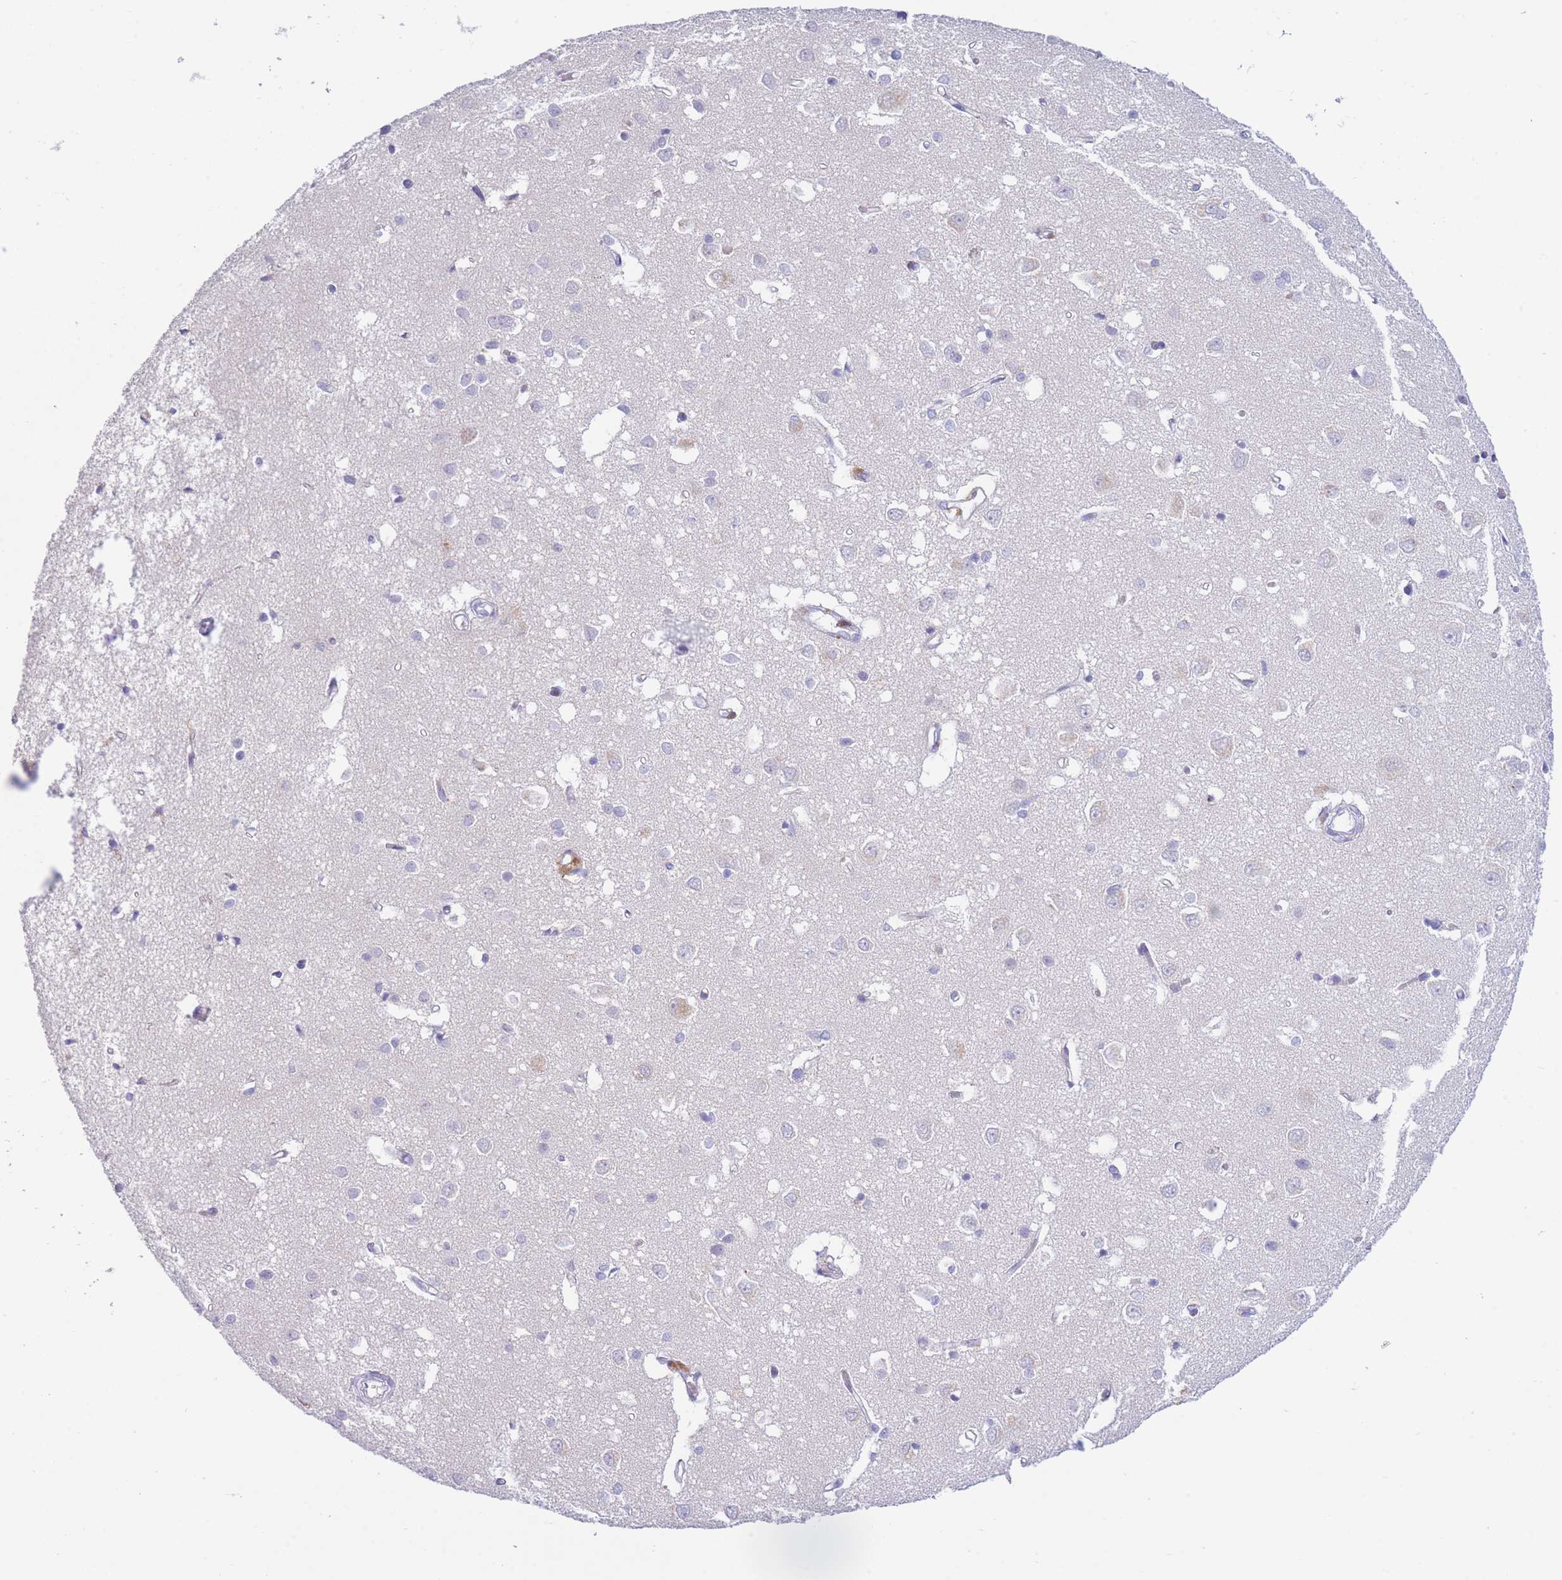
{"staining": {"intensity": "negative", "quantity": "none", "location": "none"}, "tissue": "cerebral cortex", "cell_type": "Endothelial cells", "image_type": "normal", "snomed": [{"axis": "morphology", "description": "Normal tissue, NOS"}, {"axis": "topography", "description": "Cerebral cortex"}], "caption": "Immunohistochemistry (IHC) image of normal cerebral cortex stained for a protein (brown), which displays no staining in endothelial cells. (DAB IHC visualized using brightfield microscopy, high magnification).", "gene": "PCDHB3", "patient": {"sex": "female", "age": 64}}